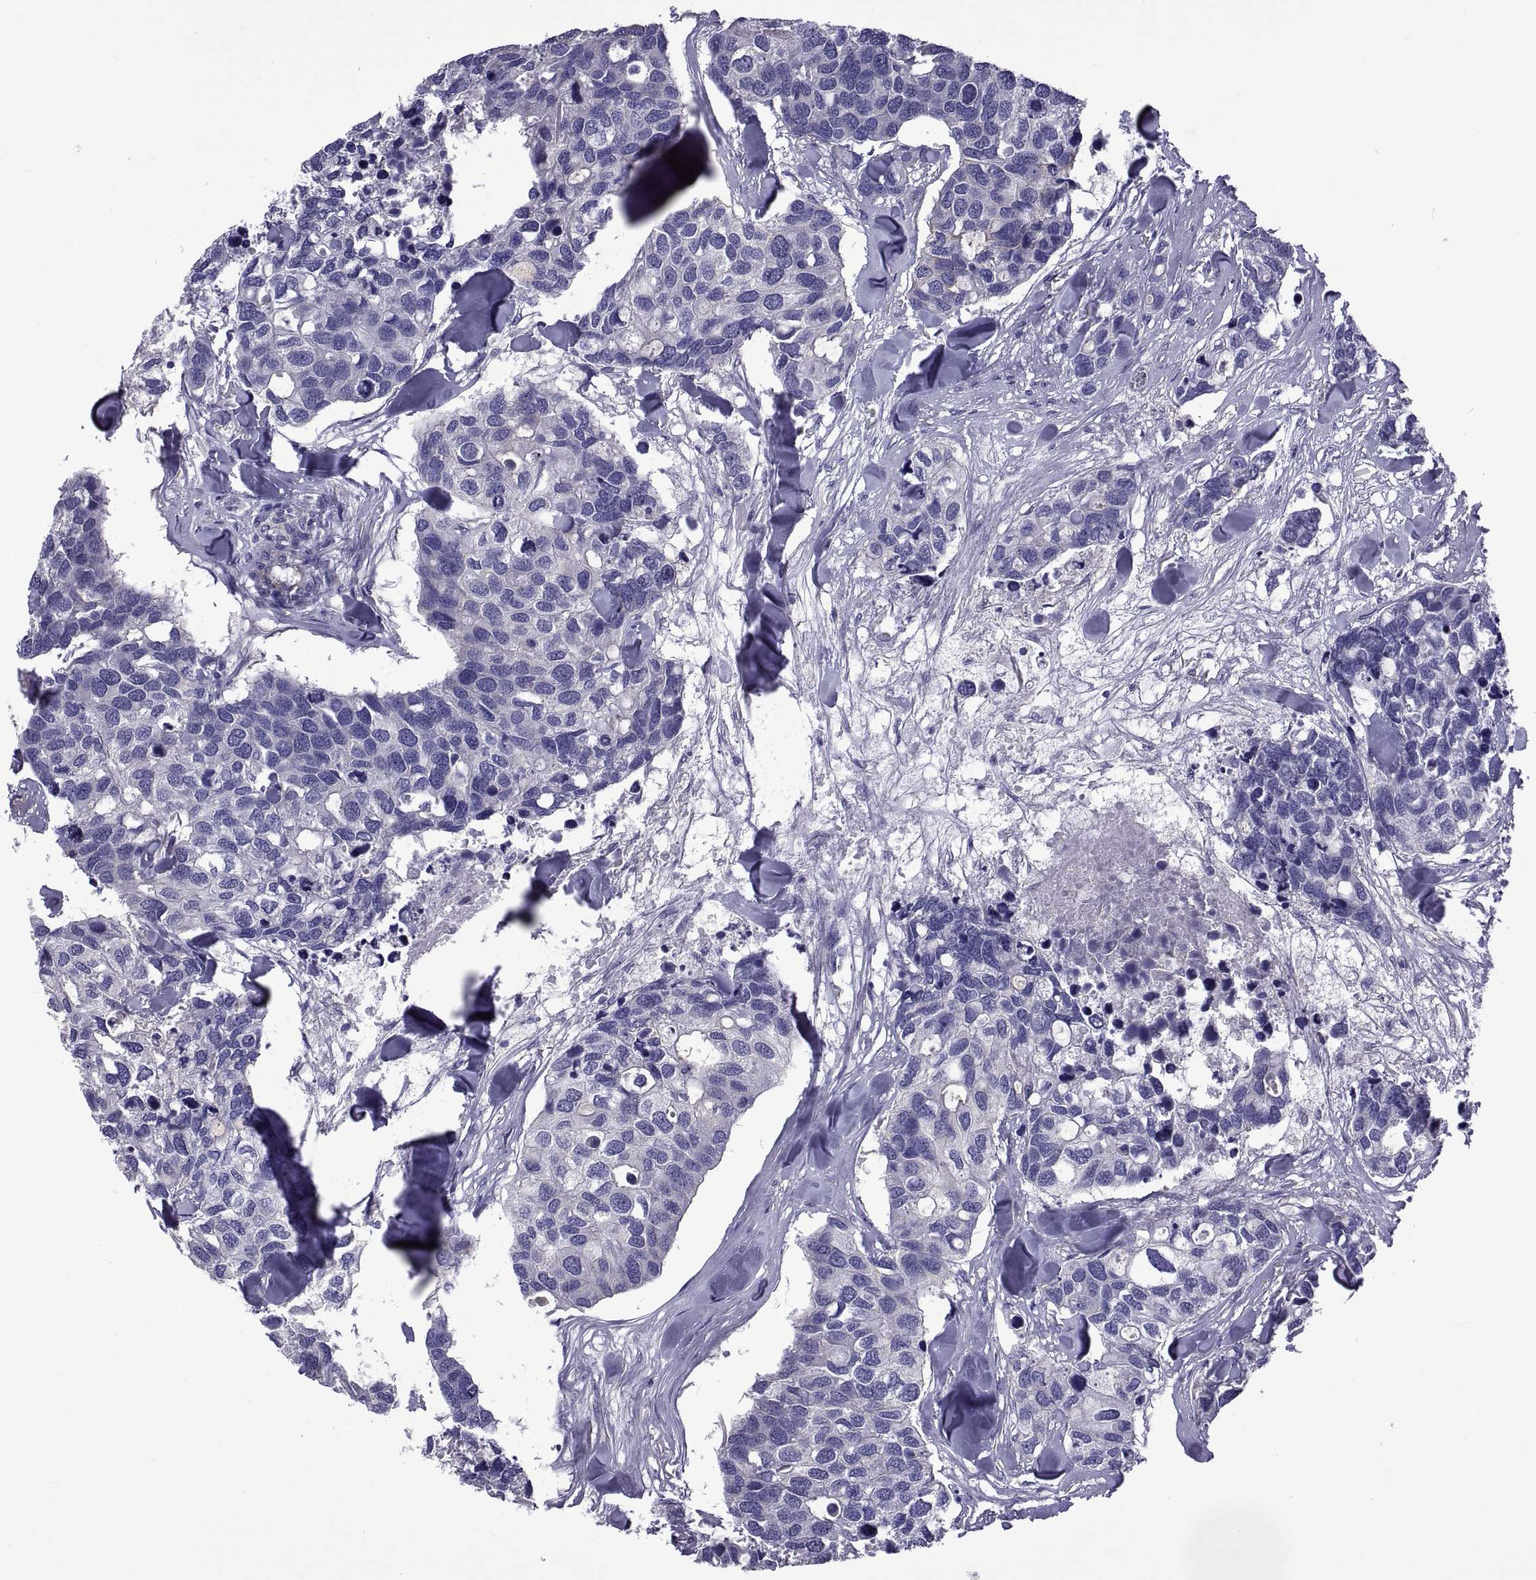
{"staining": {"intensity": "negative", "quantity": "none", "location": "none"}, "tissue": "breast cancer", "cell_type": "Tumor cells", "image_type": "cancer", "snomed": [{"axis": "morphology", "description": "Duct carcinoma"}, {"axis": "topography", "description": "Breast"}], "caption": "A photomicrograph of human breast cancer (infiltrating ductal carcinoma) is negative for staining in tumor cells. (DAB immunohistochemistry with hematoxylin counter stain).", "gene": "TMC3", "patient": {"sex": "female", "age": 83}}